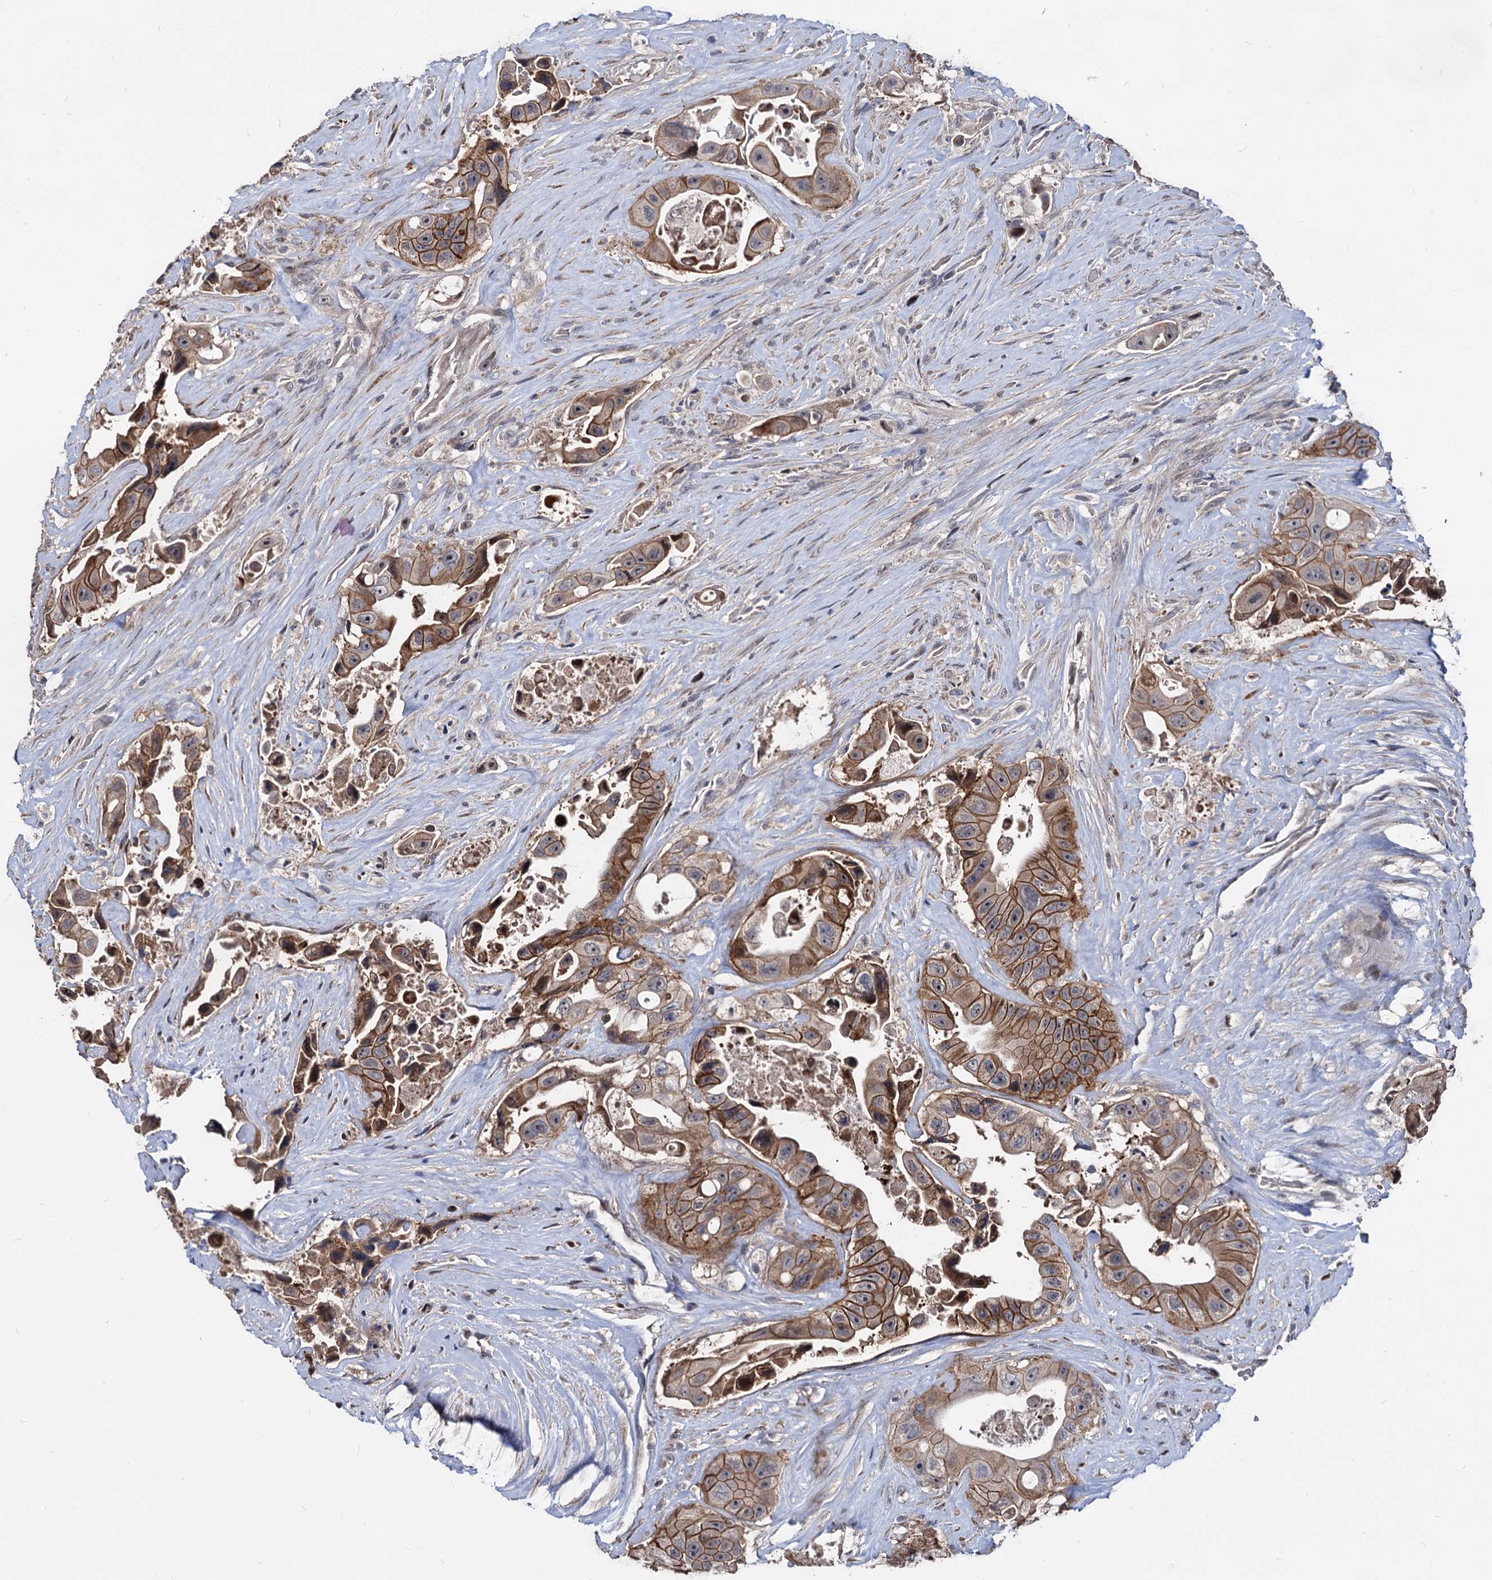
{"staining": {"intensity": "moderate", "quantity": ">75%", "location": "cytoplasmic/membranous"}, "tissue": "colorectal cancer", "cell_type": "Tumor cells", "image_type": "cancer", "snomed": [{"axis": "morphology", "description": "Adenocarcinoma, NOS"}, {"axis": "topography", "description": "Colon"}], "caption": "Protein staining demonstrates moderate cytoplasmic/membranous positivity in approximately >75% of tumor cells in colorectal cancer (adenocarcinoma).", "gene": "SMAGP", "patient": {"sex": "female", "age": 46}}